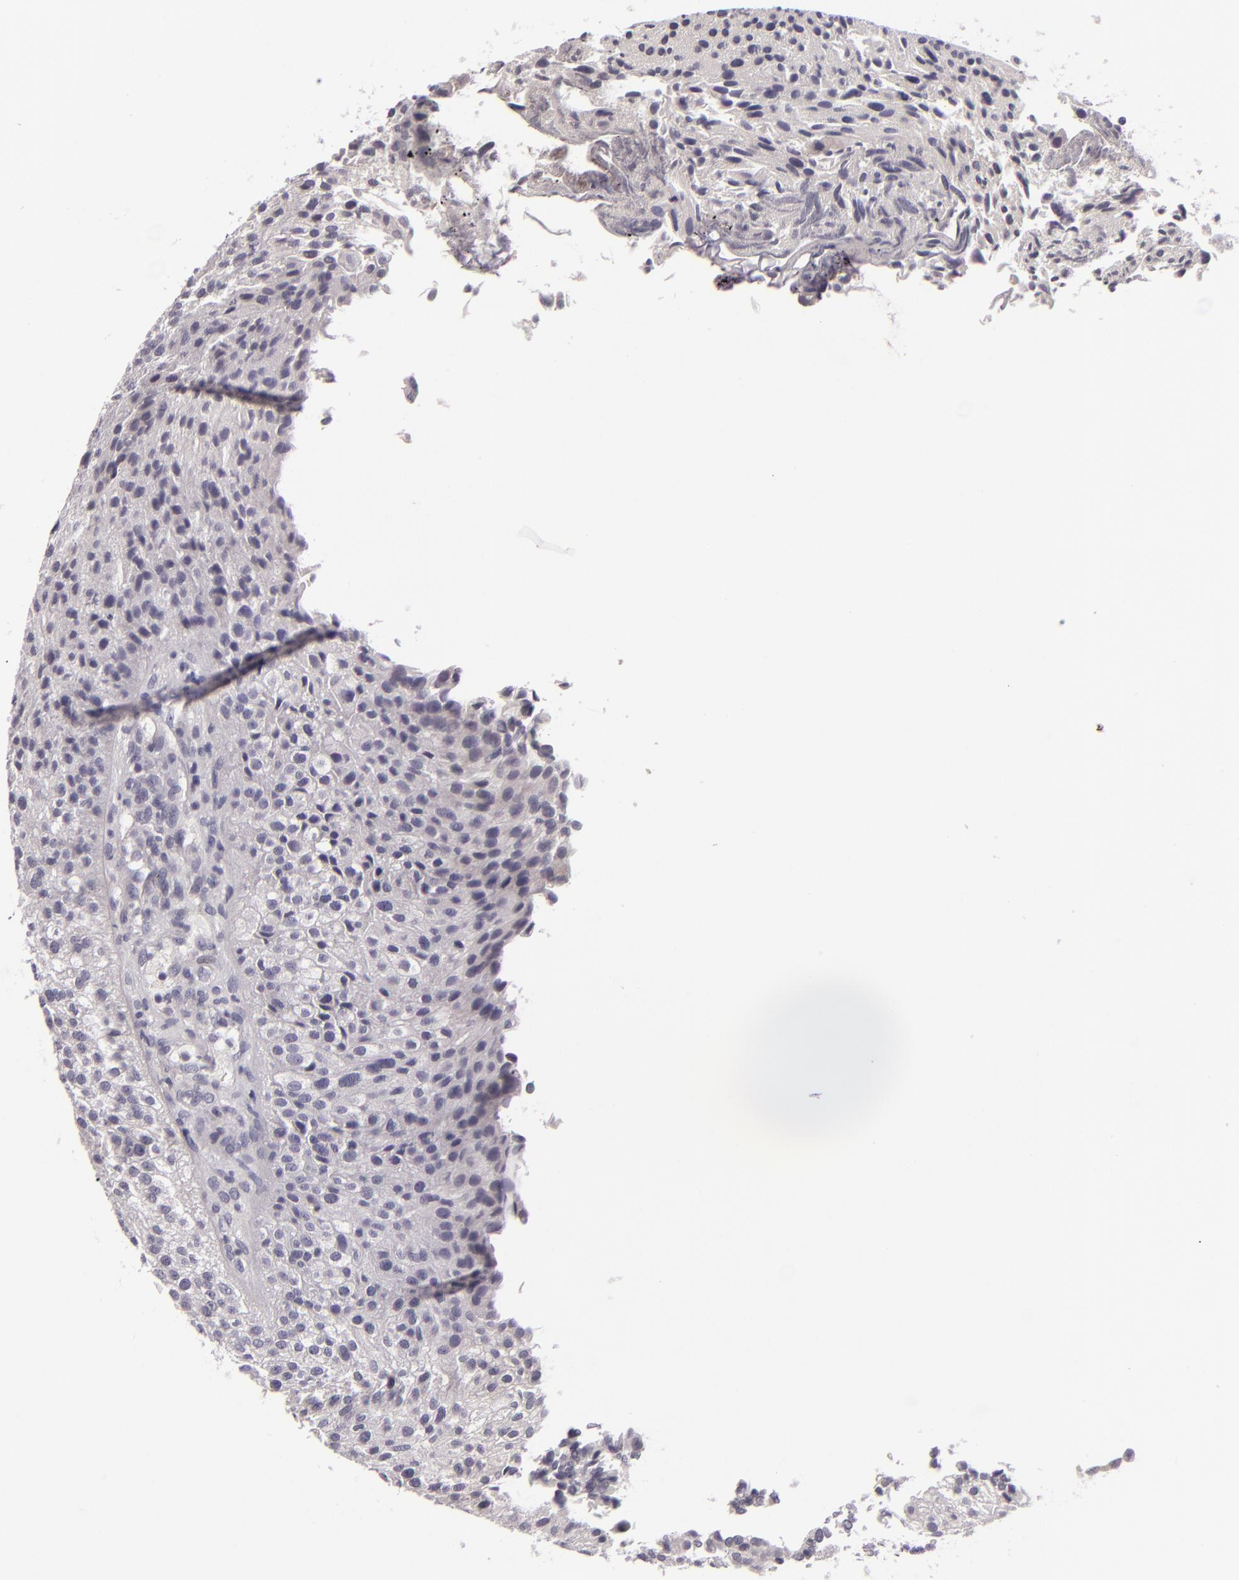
{"staining": {"intensity": "negative", "quantity": "none", "location": "none"}, "tissue": "urothelial cancer", "cell_type": "Tumor cells", "image_type": "cancer", "snomed": [{"axis": "morphology", "description": "Urothelial carcinoma, Low grade"}, {"axis": "topography", "description": "Urinary bladder"}], "caption": "This is an IHC photomicrograph of human urothelial carcinoma (low-grade). There is no expression in tumor cells.", "gene": "EGFL6", "patient": {"sex": "female", "age": 89}}